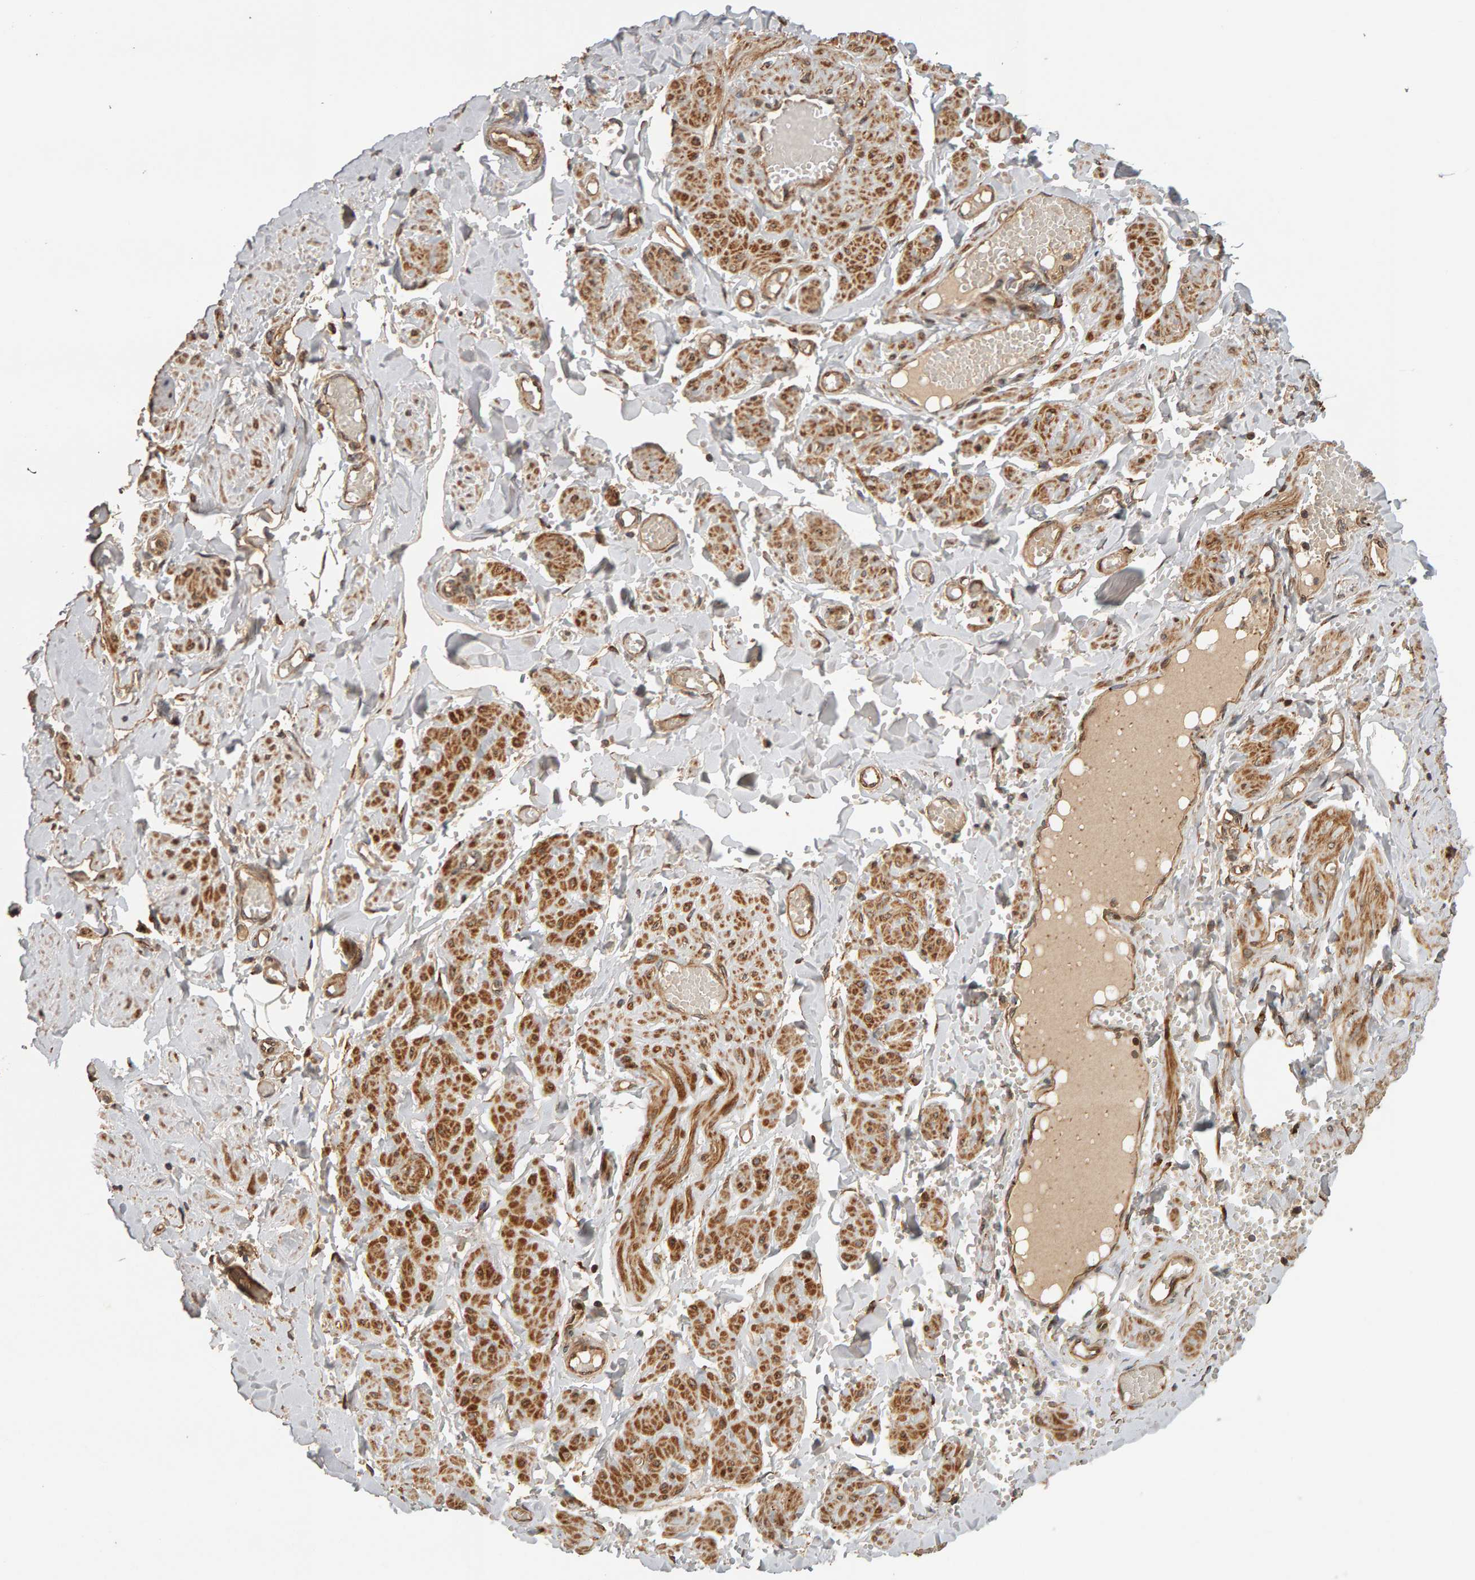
{"staining": {"intensity": "strong", "quantity": ">75%", "location": "cytoplasmic/membranous"}, "tissue": "soft tissue", "cell_type": "Fibroblasts", "image_type": "normal", "snomed": [{"axis": "morphology", "description": "Normal tissue, NOS"}, {"axis": "topography", "description": "Vascular tissue"}, {"axis": "topography", "description": "Fallopian tube"}, {"axis": "topography", "description": "Ovary"}], "caption": "Protein expression analysis of unremarkable soft tissue displays strong cytoplasmic/membranous positivity in about >75% of fibroblasts. Immunohistochemistry stains the protein of interest in brown and the nuclei are stained blue.", "gene": "ZFAND1", "patient": {"sex": "female", "age": 67}}